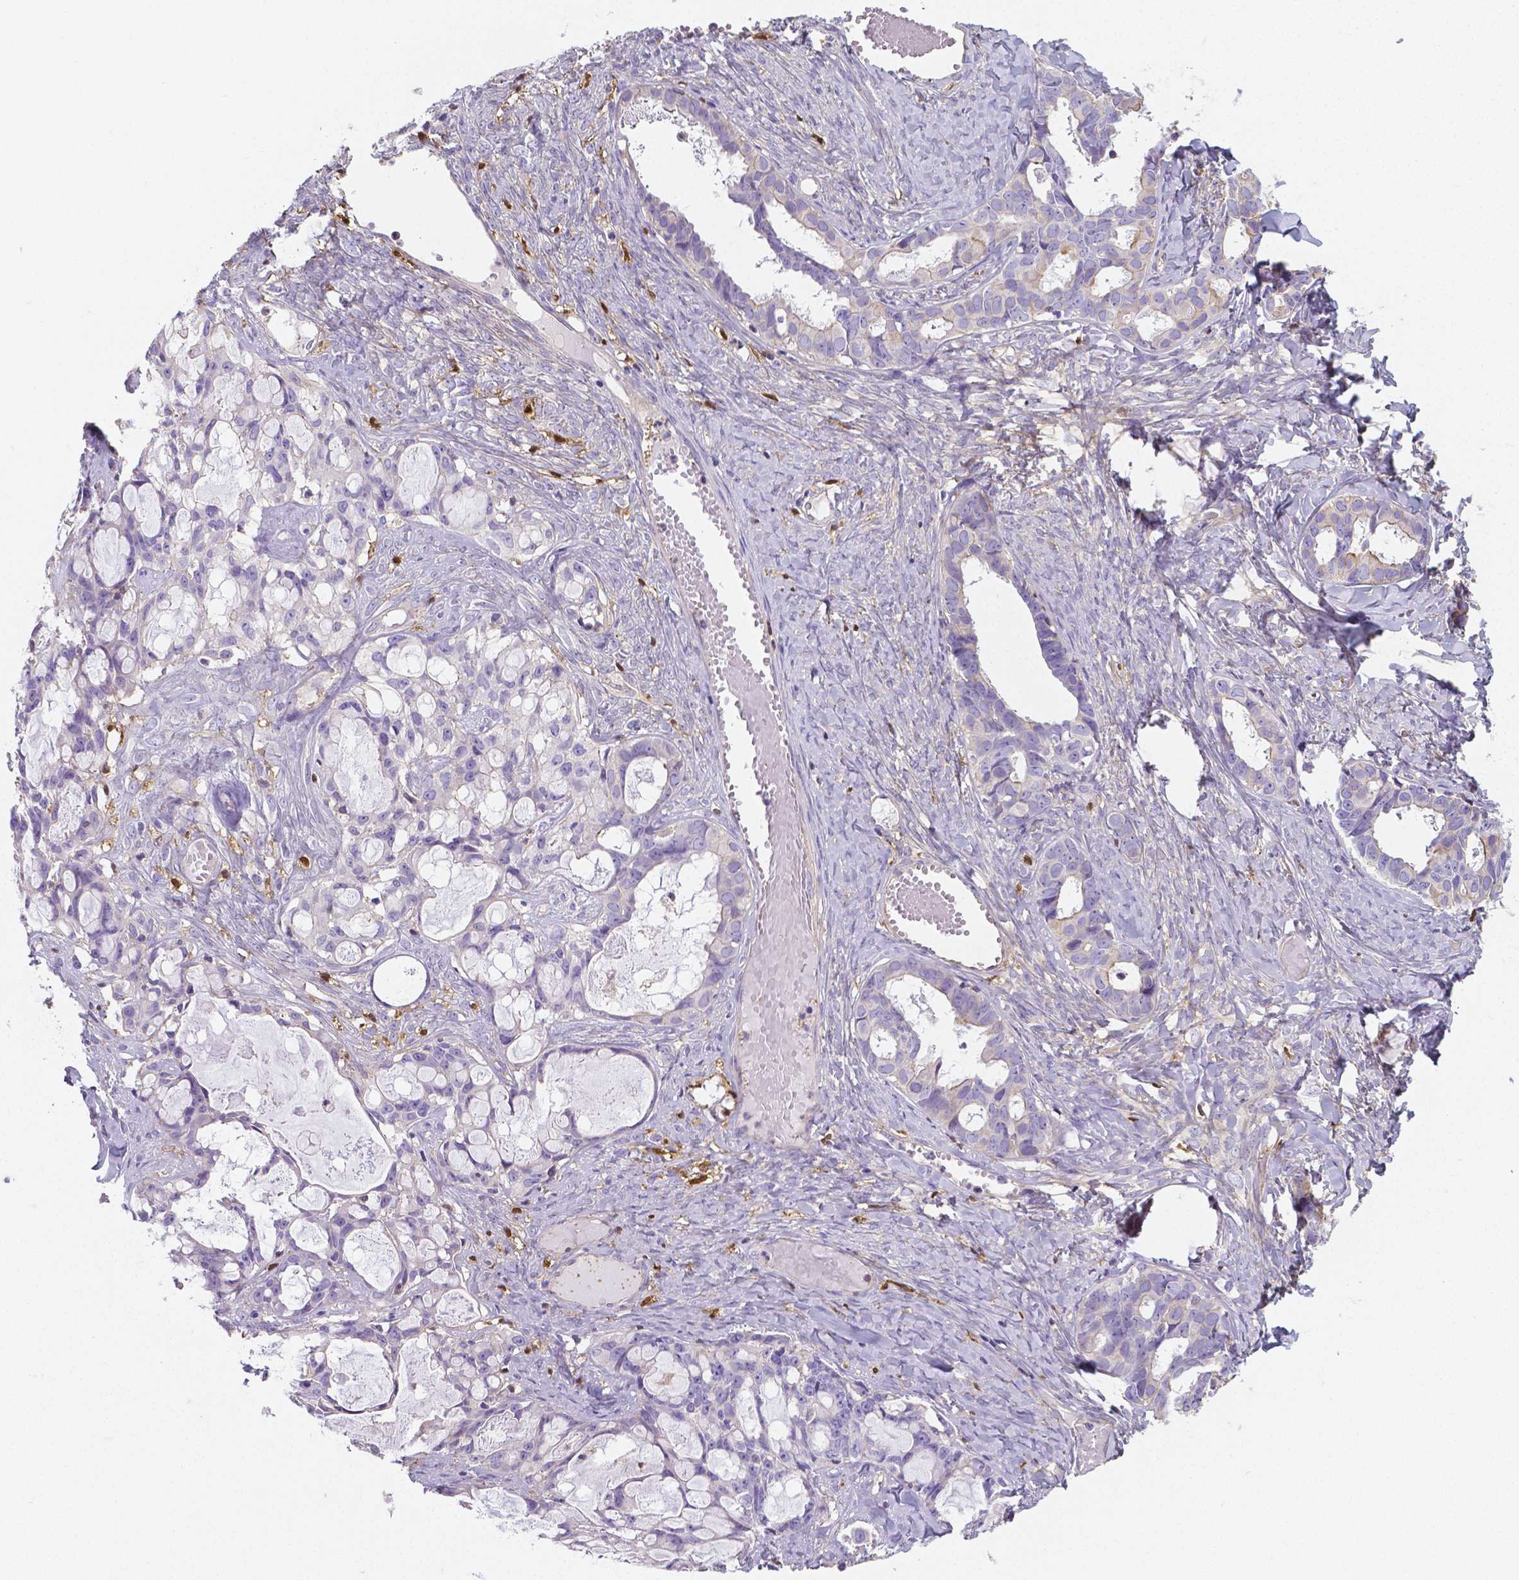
{"staining": {"intensity": "negative", "quantity": "none", "location": "none"}, "tissue": "ovarian cancer", "cell_type": "Tumor cells", "image_type": "cancer", "snomed": [{"axis": "morphology", "description": "Cystadenocarcinoma, serous, NOS"}, {"axis": "topography", "description": "Ovary"}], "caption": "DAB immunohistochemical staining of ovarian serous cystadenocarcinoma demonstrates no significant expression in tumor cells.", "gene": "CRMP1", "patient": {"sex": "female", "age": 69}}